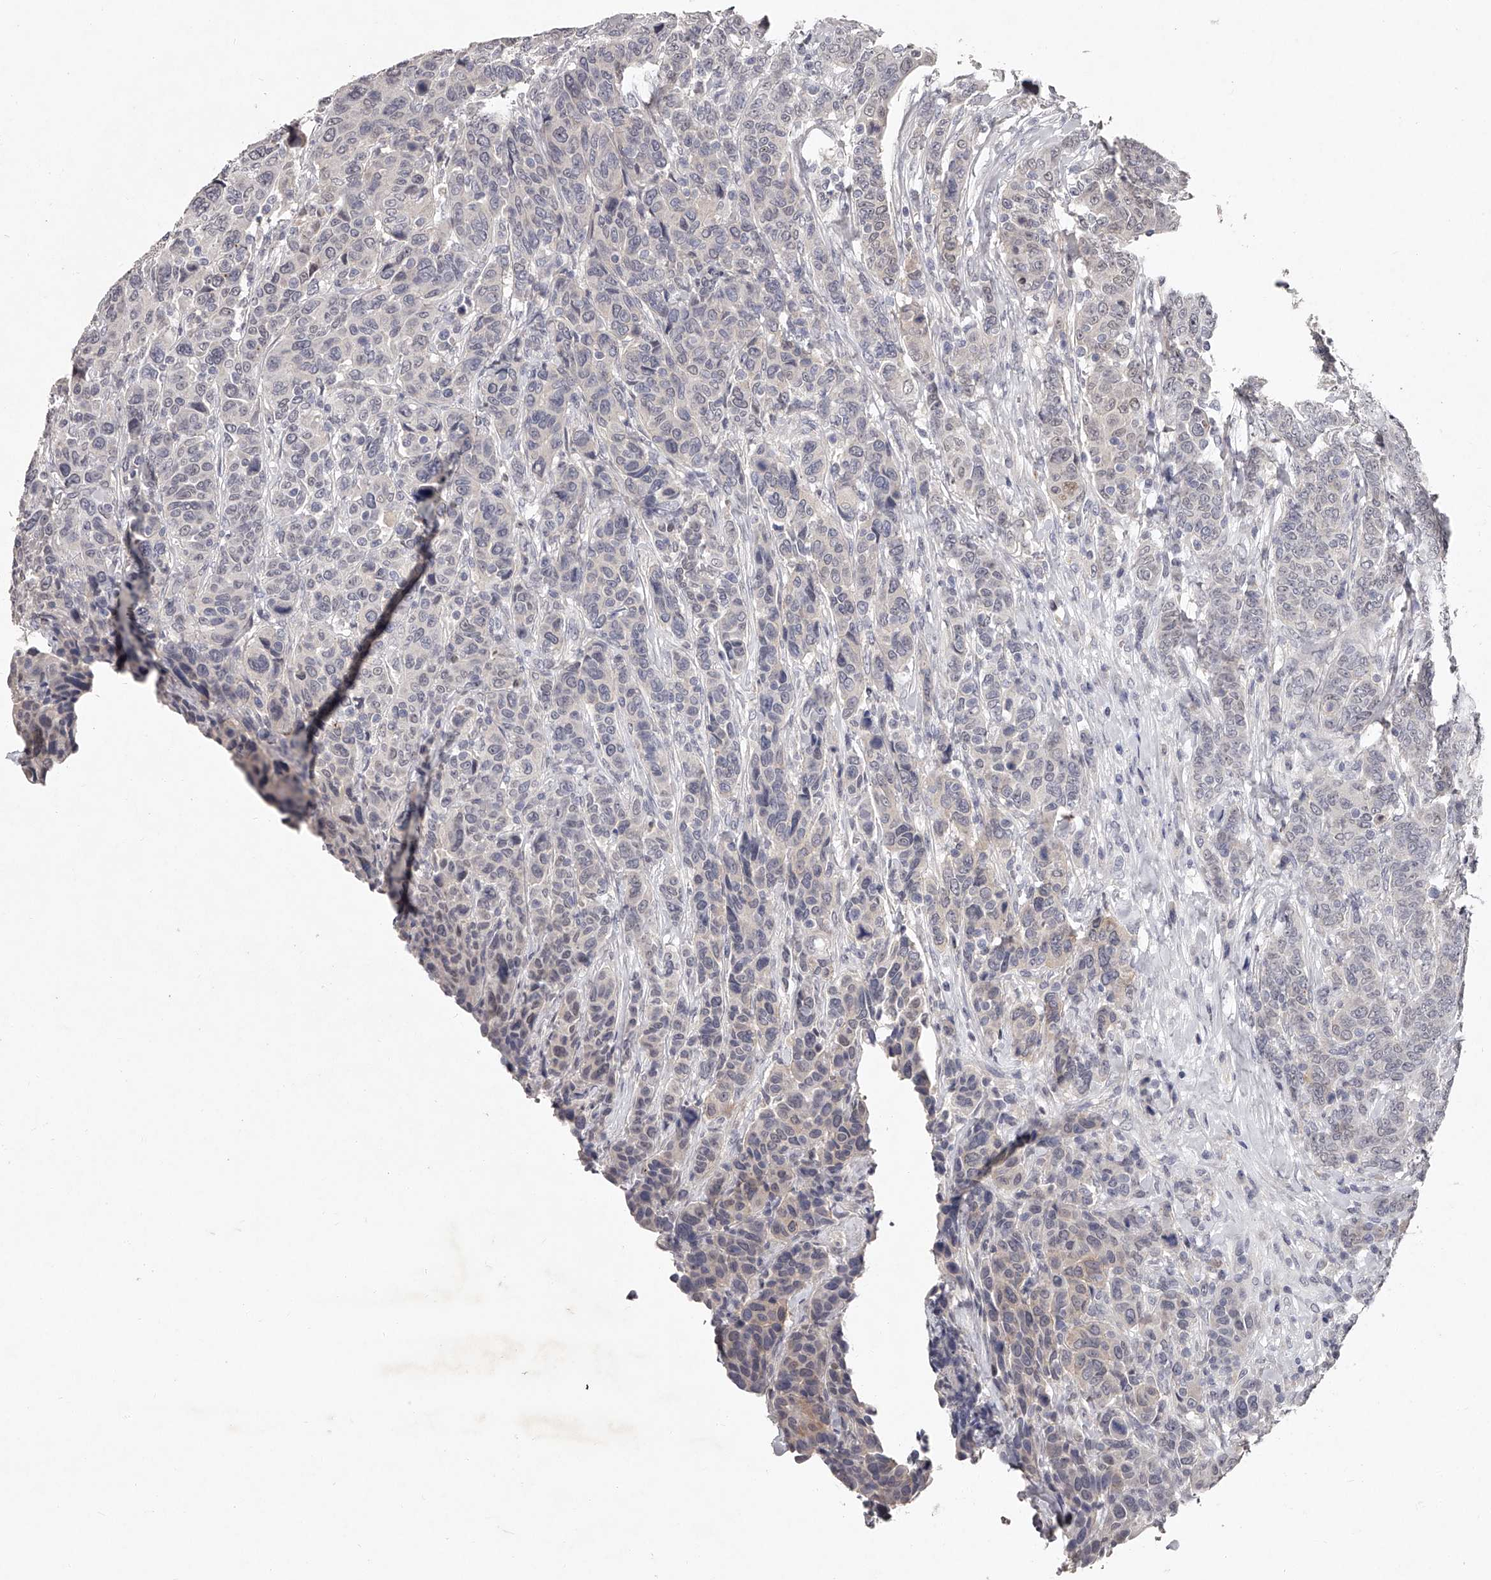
{"staining": {"intensity": "negative", "quantity": "none", "location": "none"}, "tissue": "breast cancer", "cell_type": "Tumor cells", "image_type": "cancer", "snomed": [{"axis": "morphology", "description": "Duct carcinoma"}, {"axis": "topography", "description": "Breast"}], "caption": "The micrograph shows no significant expression in tumor cells of invasive ductal carcinoma (breast).", "gene": "NT5DC1", "patient": {"sex": "female", "age": 37}}